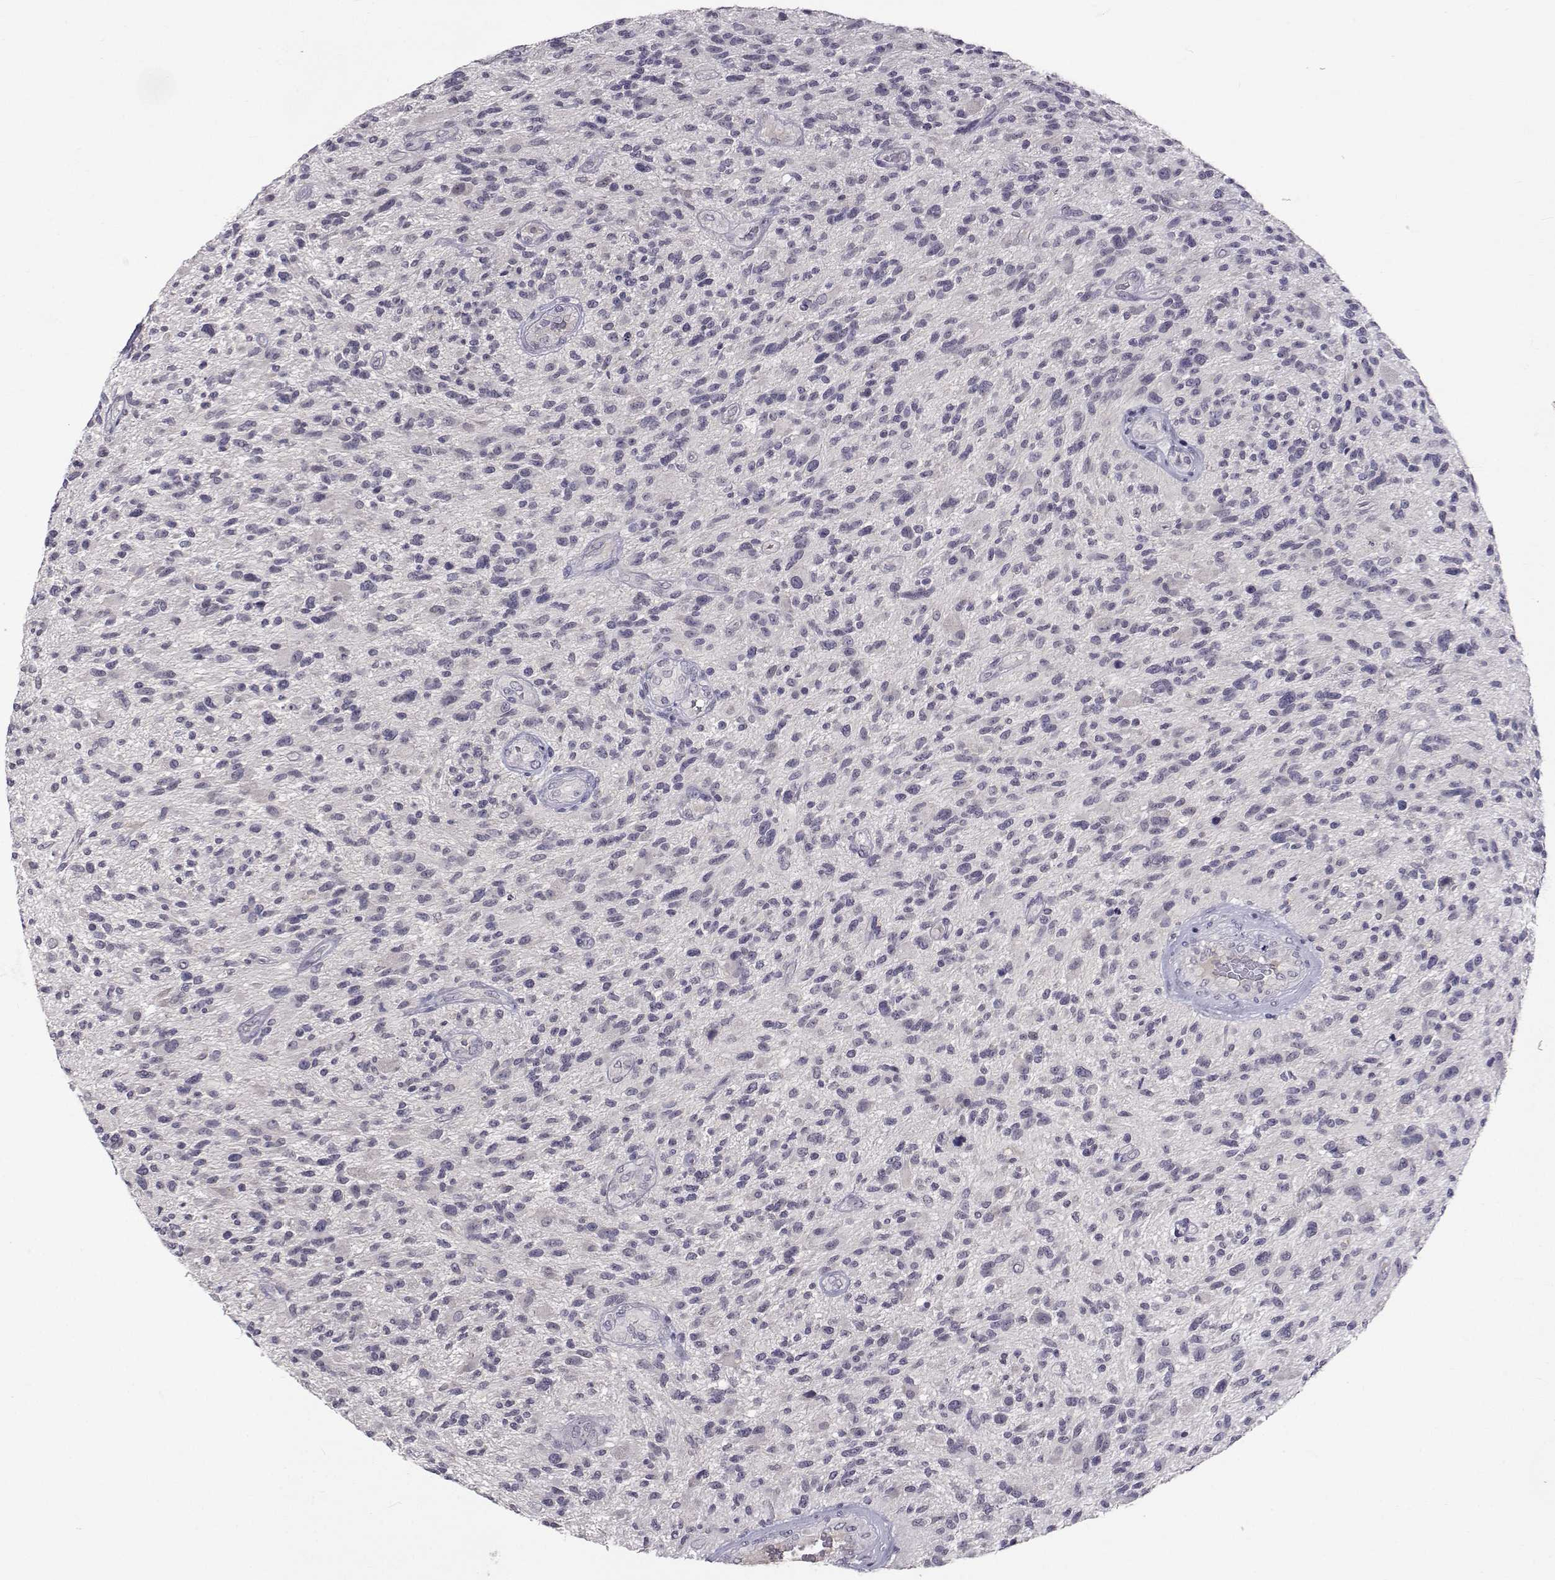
{"staining": {"intensity": "negative", "quantity": "none", "location": "none"}, "tissue": "glioma", "cell_type": "Tumor cells", "image_type": "cancer", "snomed": [{"axis": "morphology", "description": "Glioma, malignant, High grade"}, {"axis": "topography", "description": "Brain"}], "caption": "An IHC histopathology image of malignant high-grade glioma is shown. There is no staining in tumor cells of malignant high-grade glioma.", "gene": "SLC6A3", "patient": {"sex": "male", "age": 47}}